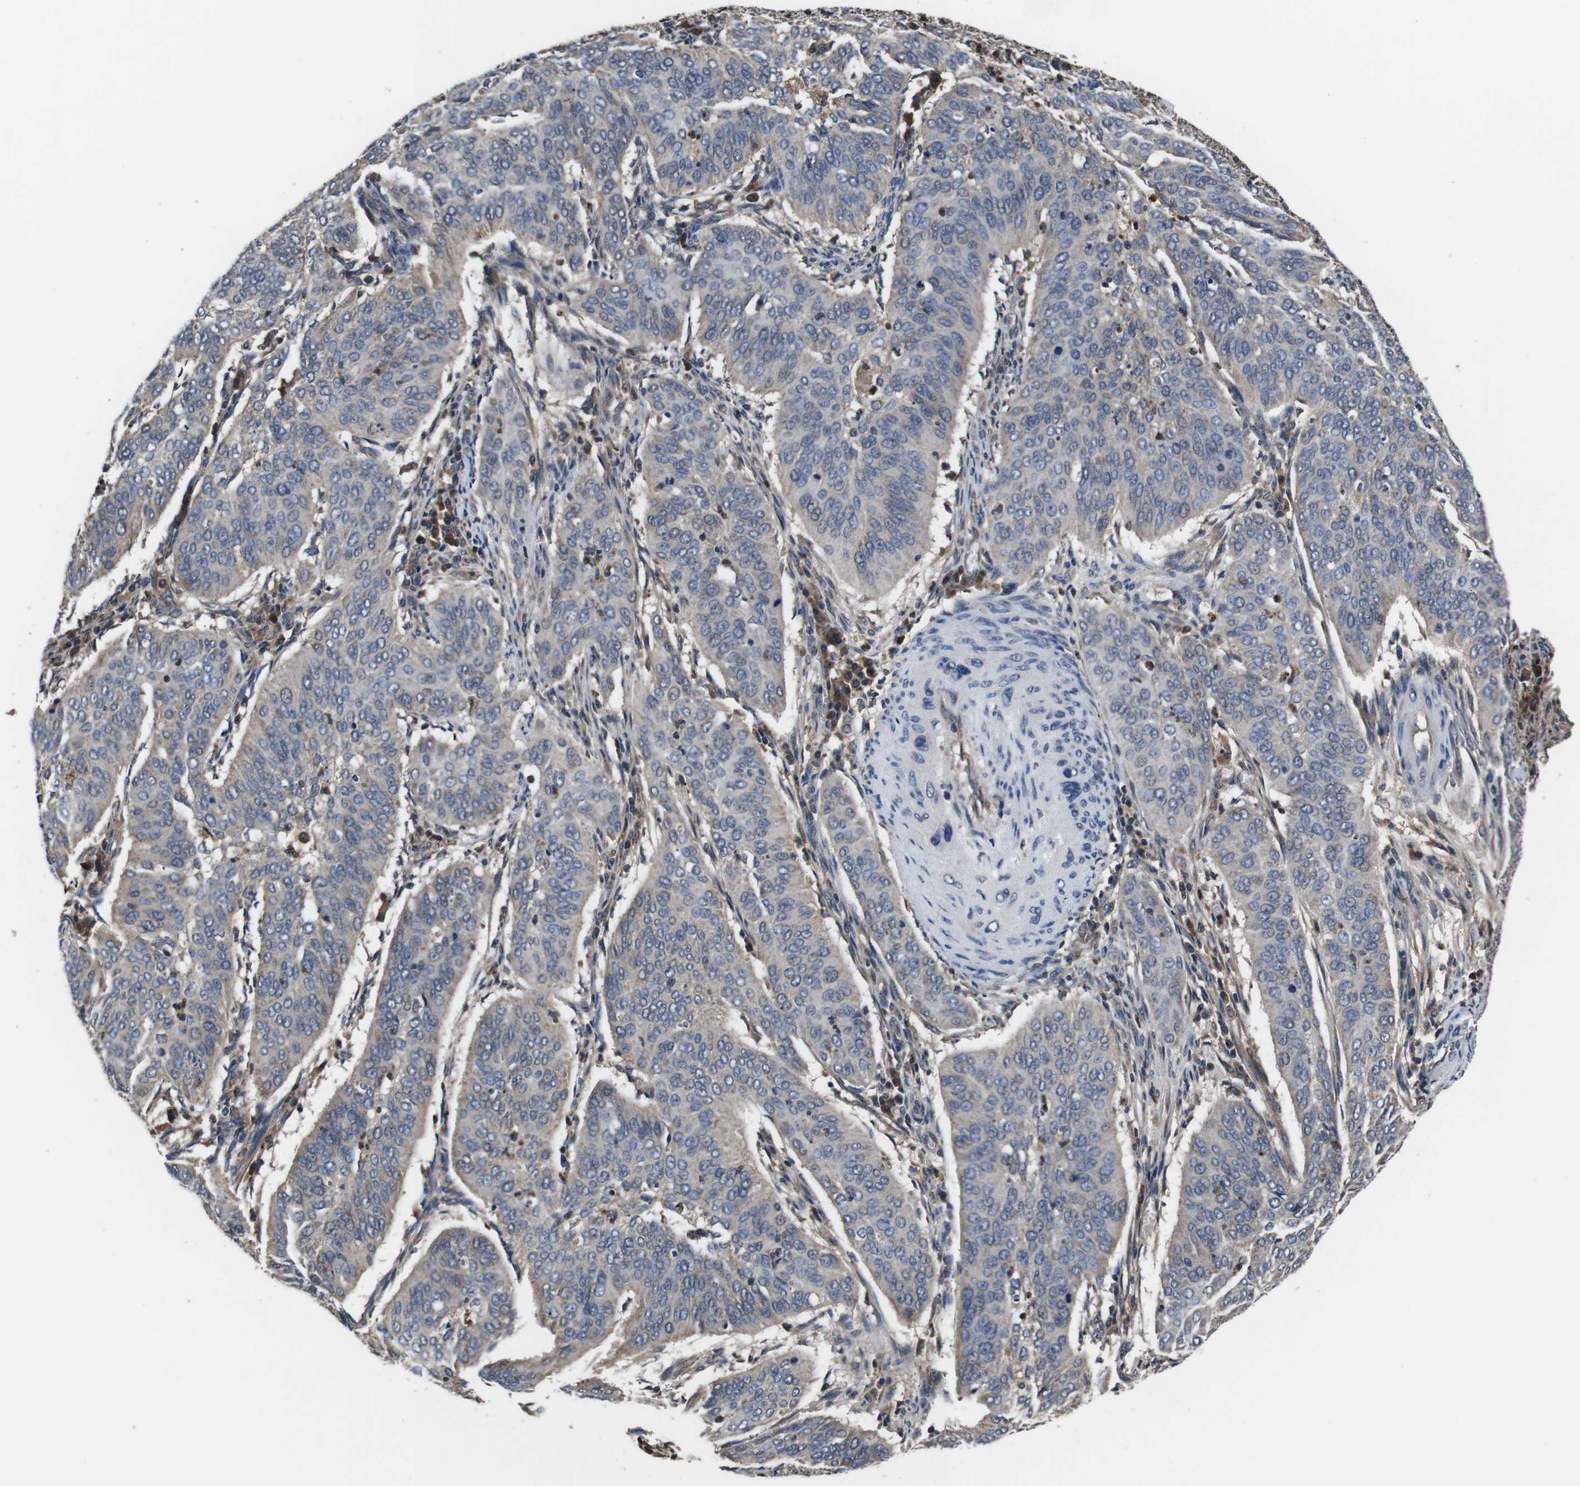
{"staining": {"intensity": "weak", "quantity": "<25%", "location": "cytoplasmic/membranous"}, "tissue": "cervical cancer", "cell_type": "Tumor cells", "image_type": "cancer", "snomed": [{"axis": "morphology", "description": "Normal tissue, NOS"}, {"axis": "morphology", "description": "Squamous cell carcinoma, NOS"}, {"axis": "topography", "description": "Cervix"}], "caption": "A micrograph of squamous cell carcinoma (cervical) stained for a protein displays no brown staining in tumor cells. (DAB (3,3'-diaminobenzidine) immunohistochemistry visualized using brightfield microscopy, high magnification).", "gene": "CXCL11", "patient": {"sex": "female", "age": 39}}